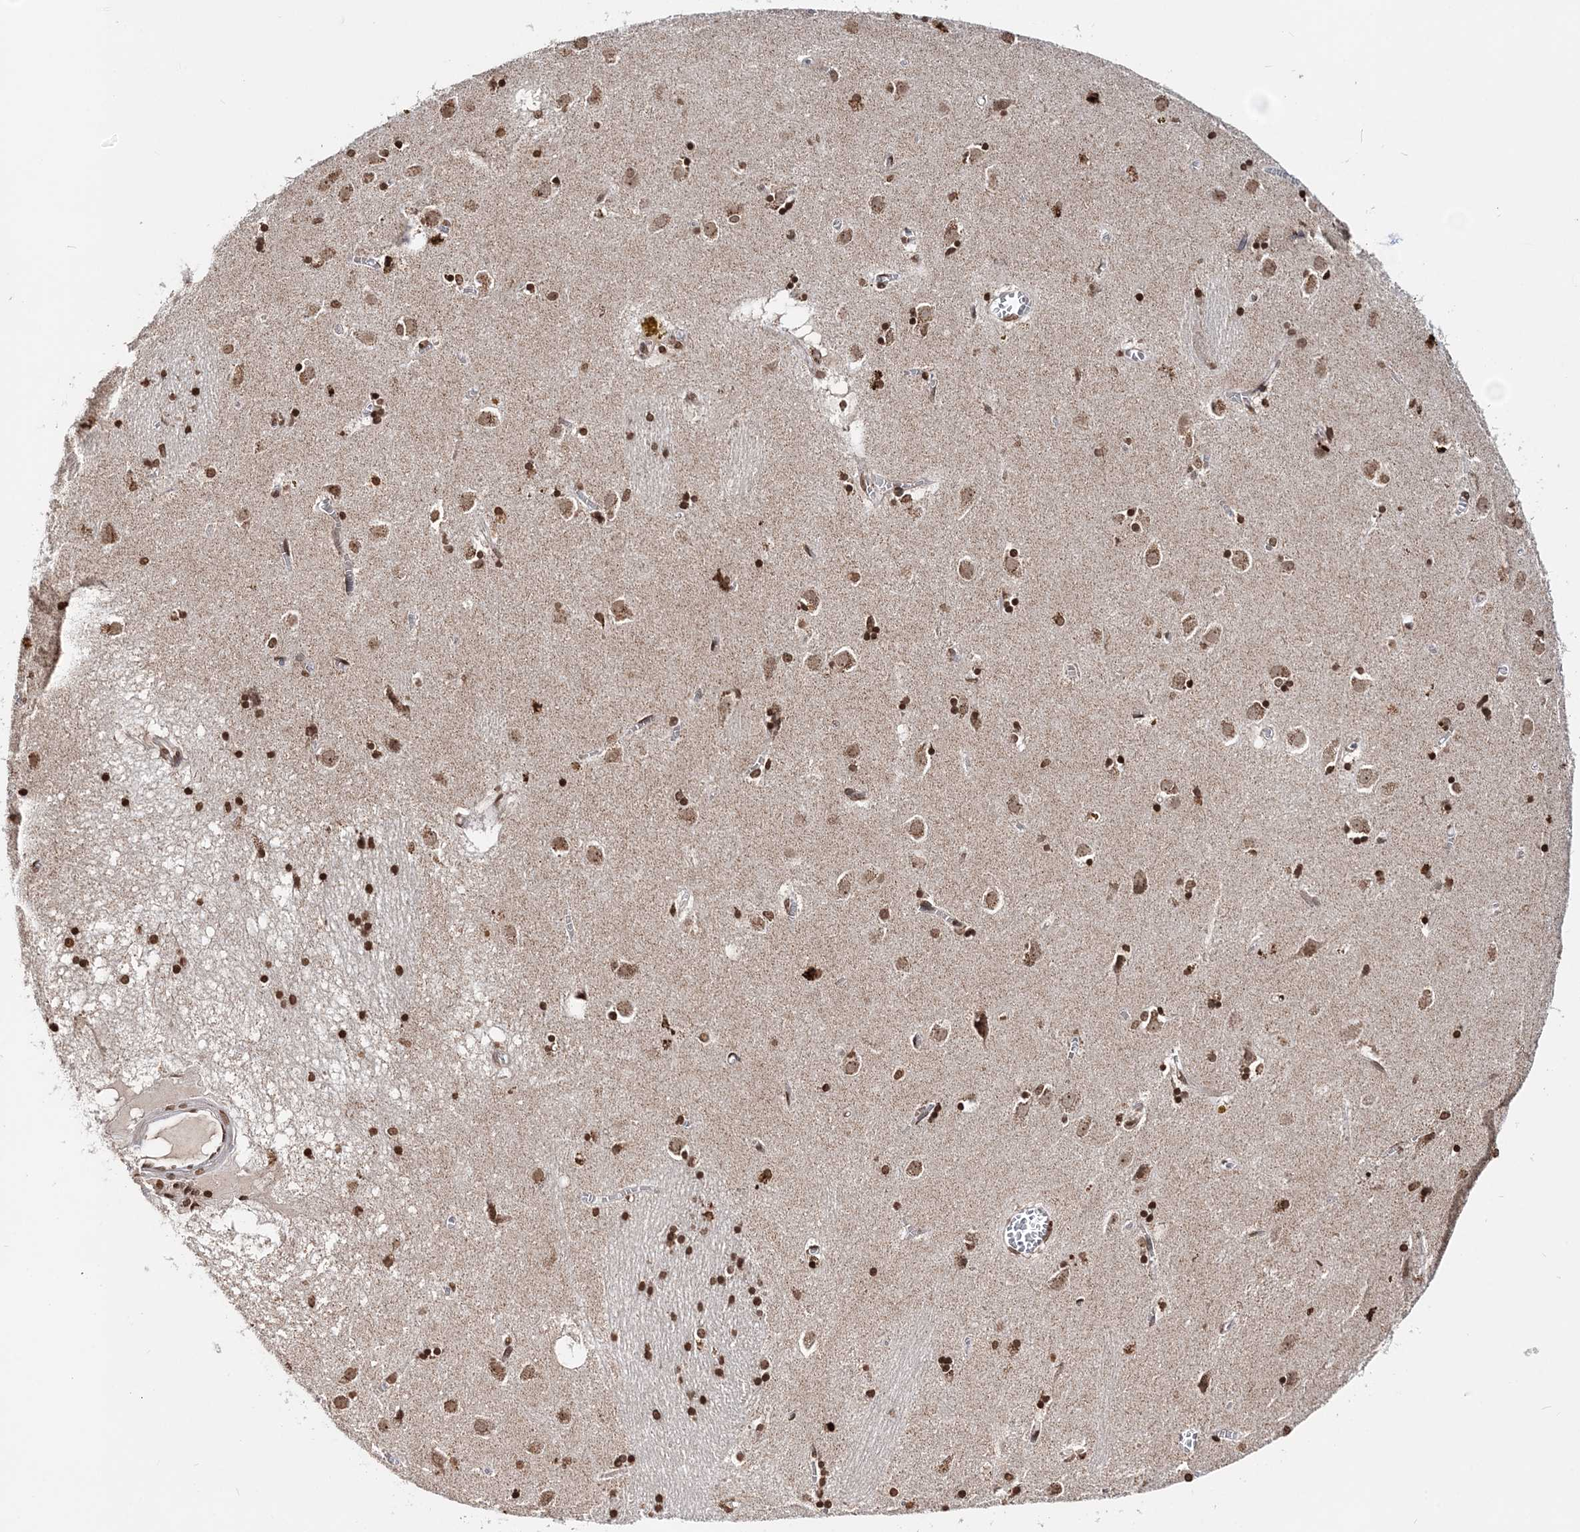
{"staining": {"intensity": "moderate", "quantity": ">75%", "location": "cytoplasmic/membranous,nuclear"}, "tissue": "caudate", "cell_type": "Glial cells", "image_type": "normal", "snomed": [{"axis": "morphology", "description": "Normal tissue, NOS"}, {"axis": "topography", "description": "Lateral ventricle wall"}], "caption": "About >75% of glial cells in benign human caudate exhibit moderate cytoplasmic/membranous,nuclear protein expression as visualized by brown immunohistochemical staining.", "gene": "SOWAHB", "patient": {"sex": "male", "age": 70}}